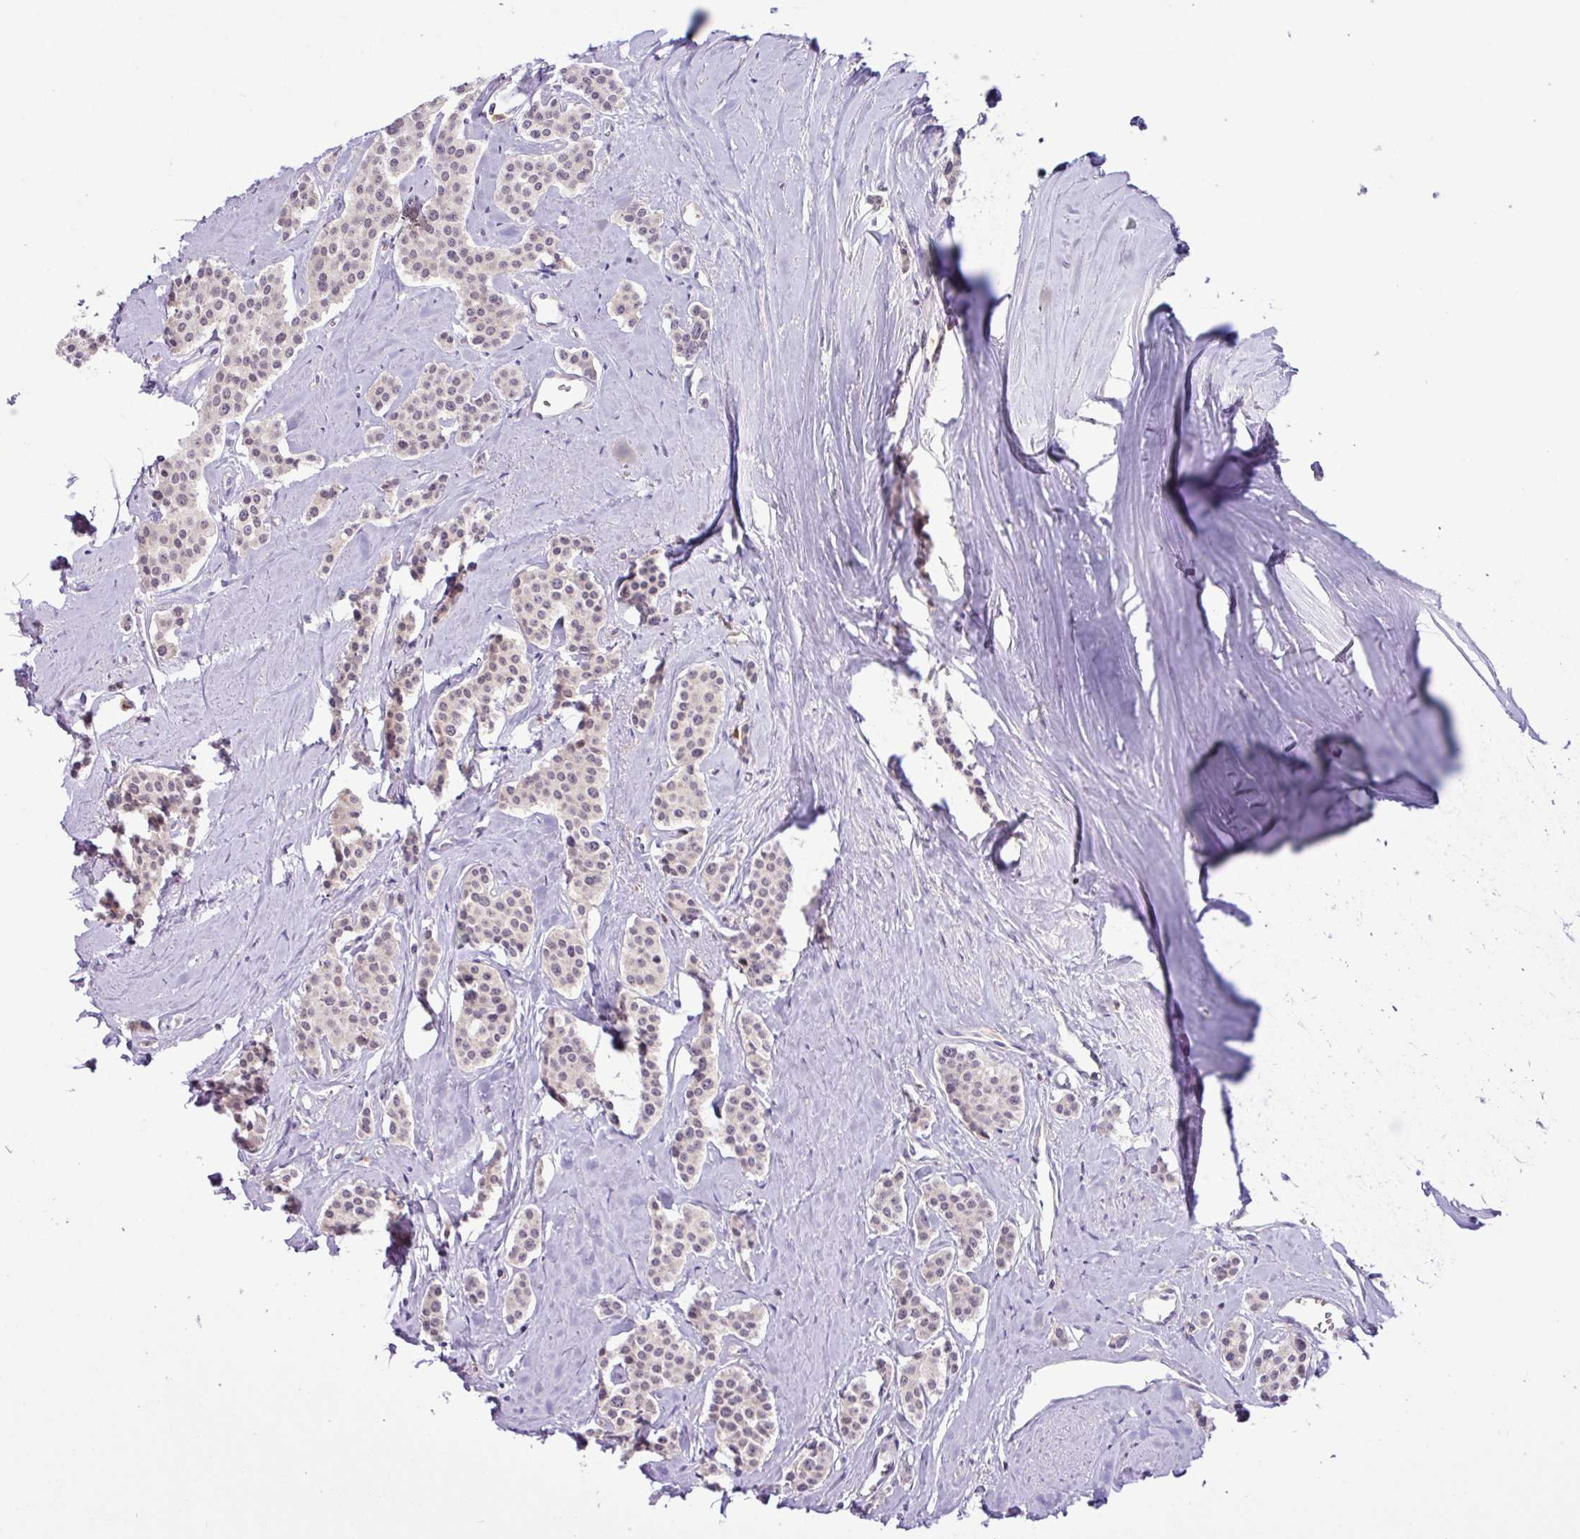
{"staining": {"intensity": "negative", "quantity": "none", "location": "none"}, "tissue": "carcinoid", "cell_type": "Tumor cells", "image_type": "cancer", "snomed": [{"axis": "morphology", "description": "Carcinoid, malignant, NOS"}, {"axis": "topography", "description": "Small intestine"}], "caption": "IHC histopathology image of malignant carcinoid stained for a protein (brown), which displays no positivity in tumor cells. (Brightfield microscopy of DAB IHC at high magnification).", "gene": "ACTR3", "patient": {"sex": "male", "age": 60}}